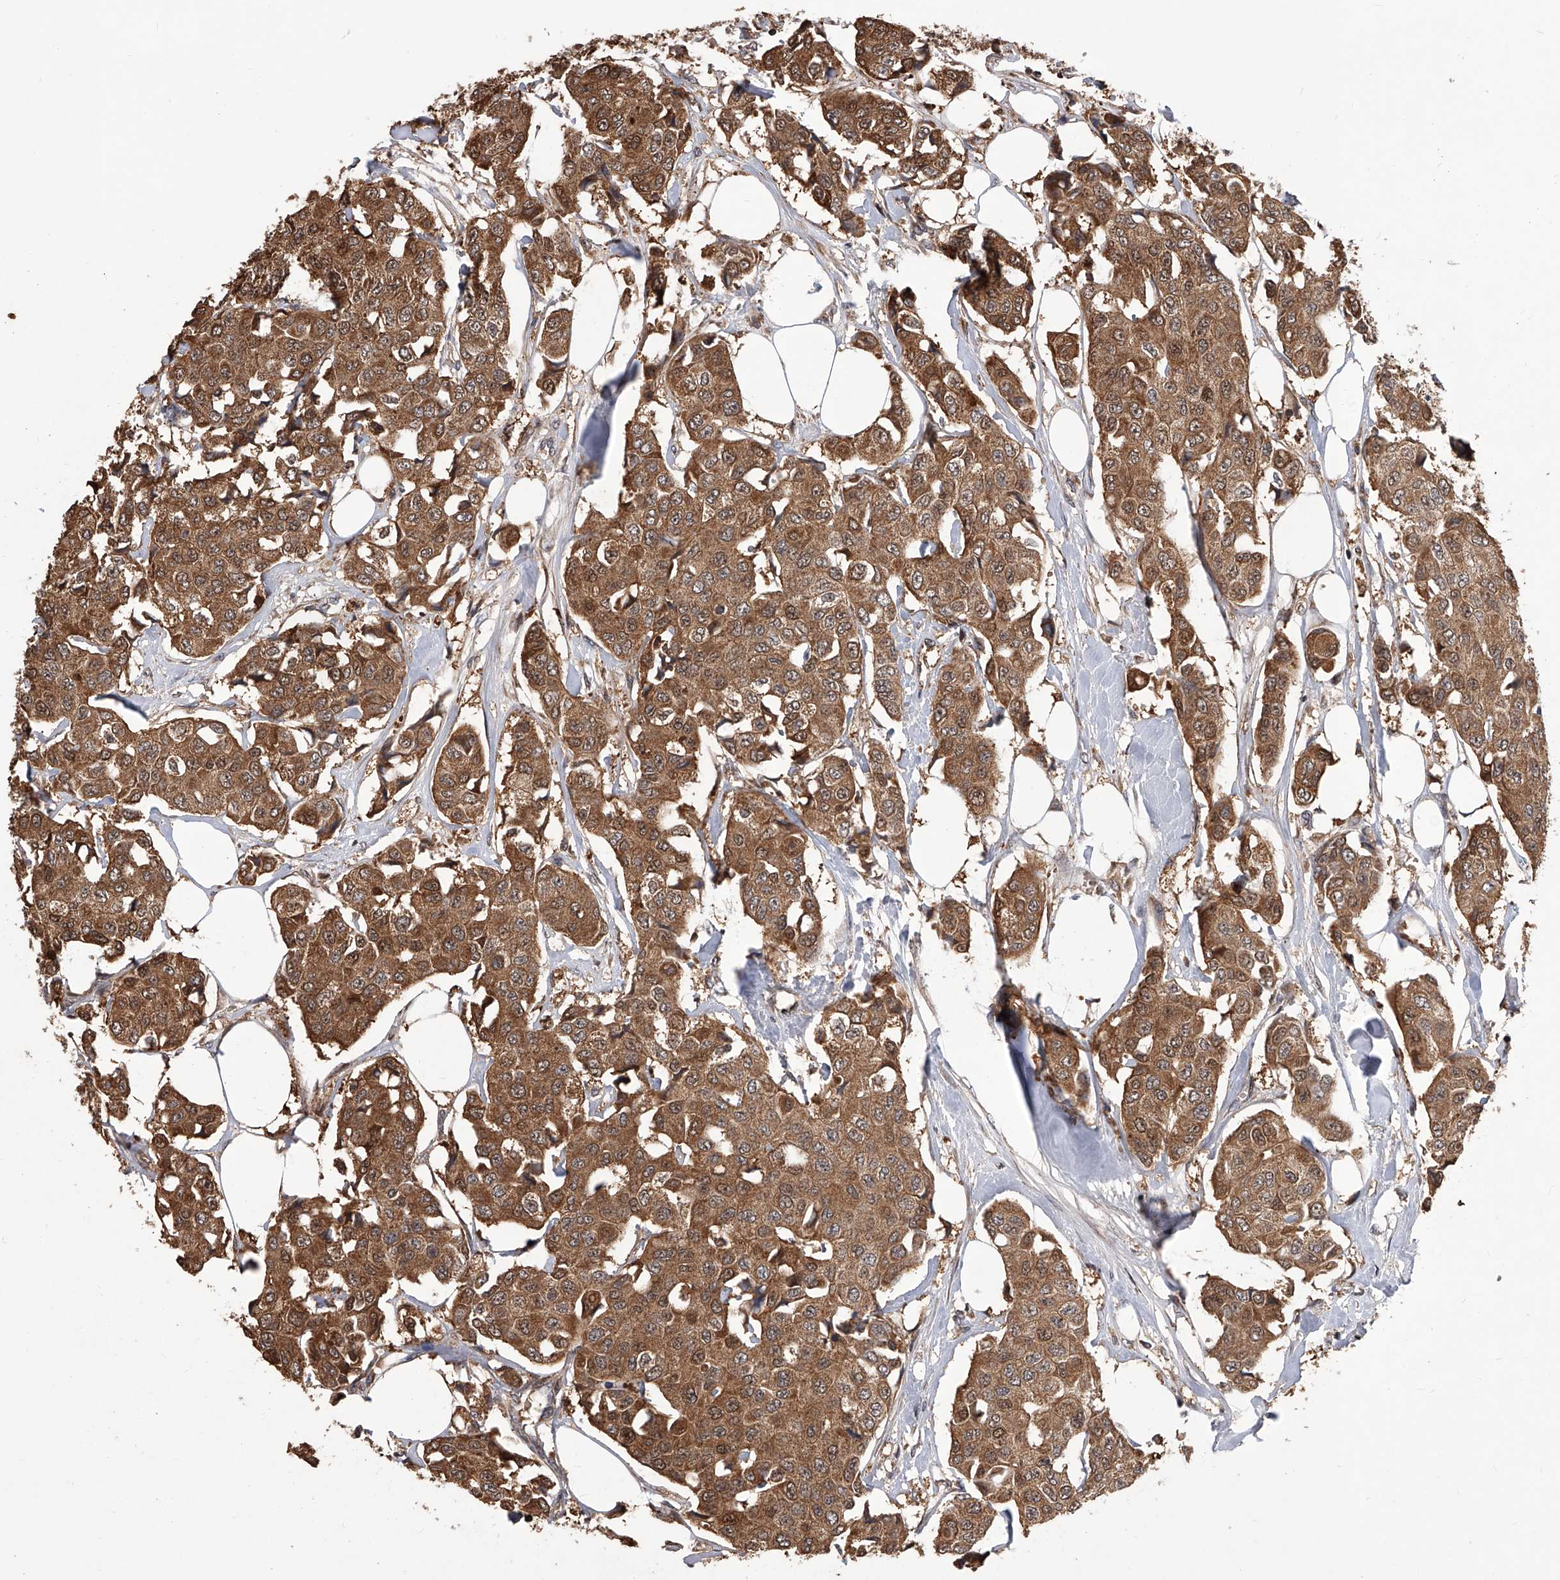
{"staining": {"intensity": "moderate", "quantity": ">75%", "location": "cytoplasmic/membranous,nuclear"}, "tissue": "breast cancer", "cell_type": "Tumor cells", "image_type": "cancer", "snomed": [{"axis": "morphology", "description": "Duct carcinoma"}, {"axis": "topography", "description": "Breast"}], "caption": "There is medium levels of moderate cytoplasmic/membranous and nuclear expression in tumor cells of breast cancer (intraductal carcinoma), as demonstrated by immunohistochemical staining (brown color).", "gene": "GMDS", "patient": {"sex": "female", "age": 80}}